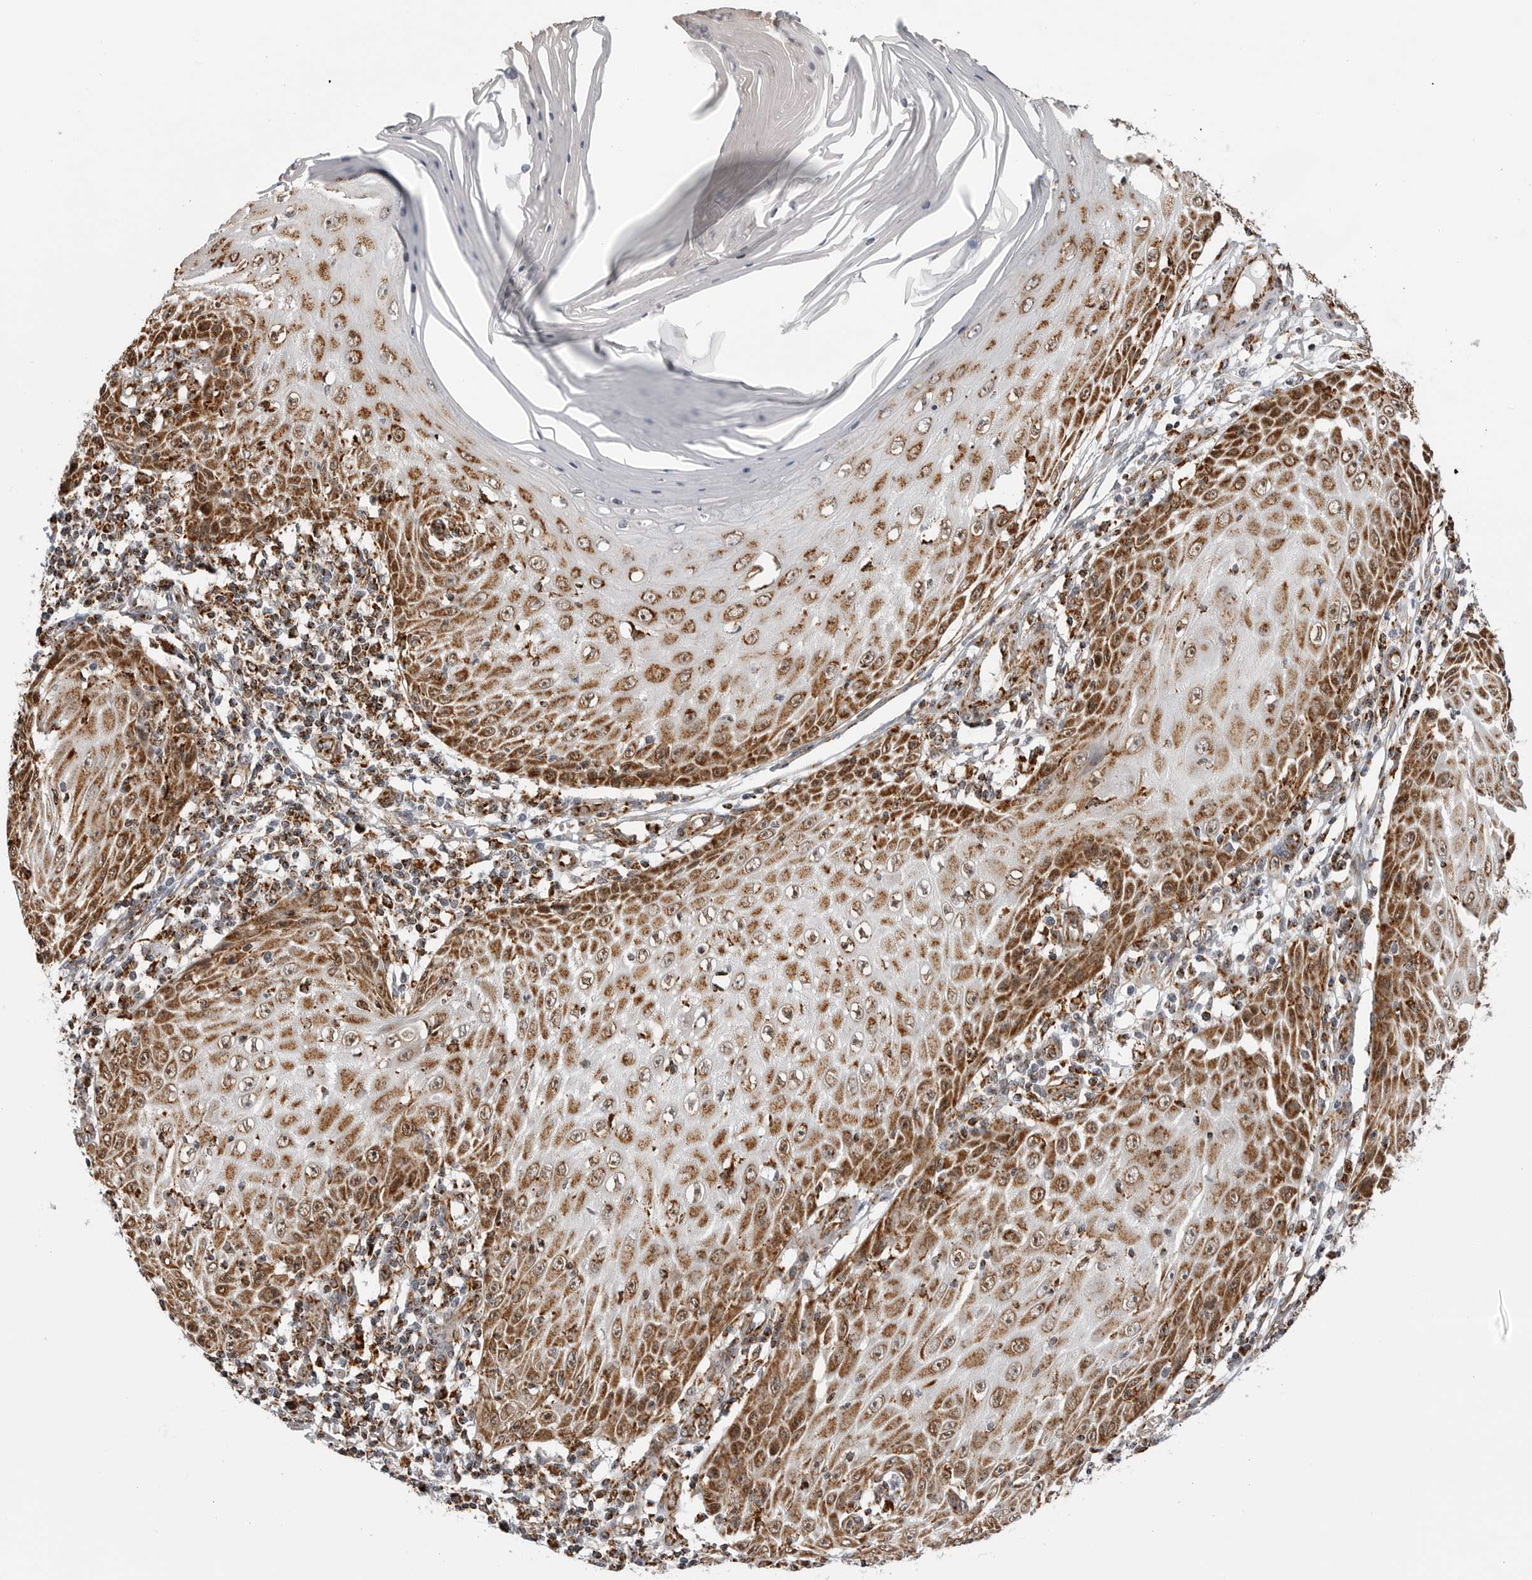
{"staining": {"intensity": "moderate", "quantity": ">75%", "location": "cytoplasmic/membranous"}, "tissue": "skin cancer", "cell_type": "Tumor cells", "image_type": "cancer", "snomed": [{"axis": "morphology", "description": "Squamous cell carcinoma, NOS"}, {"axis": "topography", "description": "Skin"}], "caption": "Human squamous cell carcinoma (skin) stained for a protein (brown) shows moderate cytoplasmic/membranous positive staining in approximately >75% of tumor cells.", "gene": "COX5A", "patient": {"sex": "female", "age": 73}}